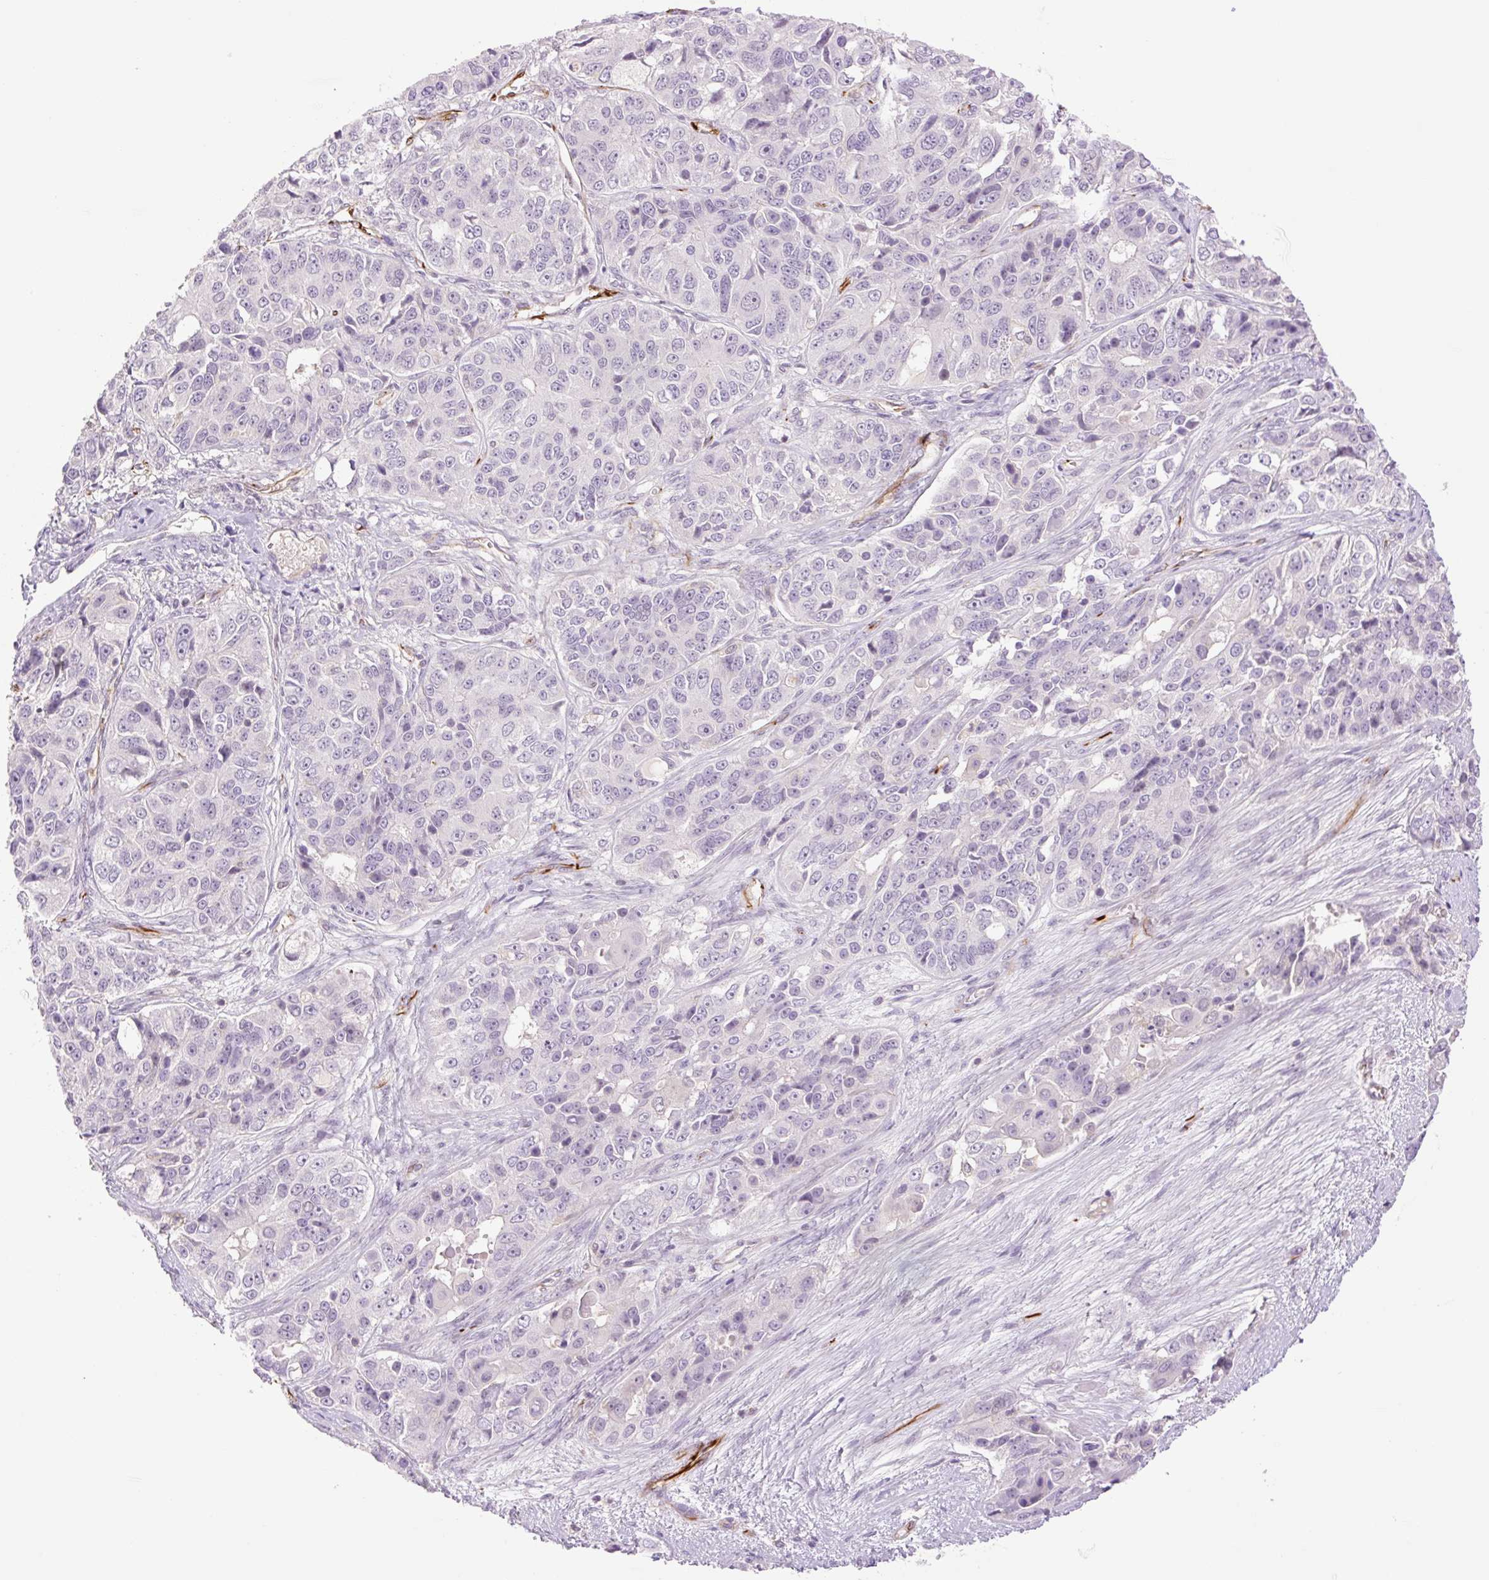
{"staining": {"intensity": "negative", "quantity": "none", "location": "none"}, "tissue": "ovarian cancer", "cell_type": "Tumor cells", "image_type": "cancer", "snomed": [{"axis": "morphology", "description": "Carcinoma, endometroid"}, {"axis": "topography", "description": "Ovary"}], "caption": "Immunohistochemistry of ovarian endometroid carcinoma displays no positivity in tumor cells.", "gene": "ZFYVE21", "patient": {"sex": "female", "age": 51}}